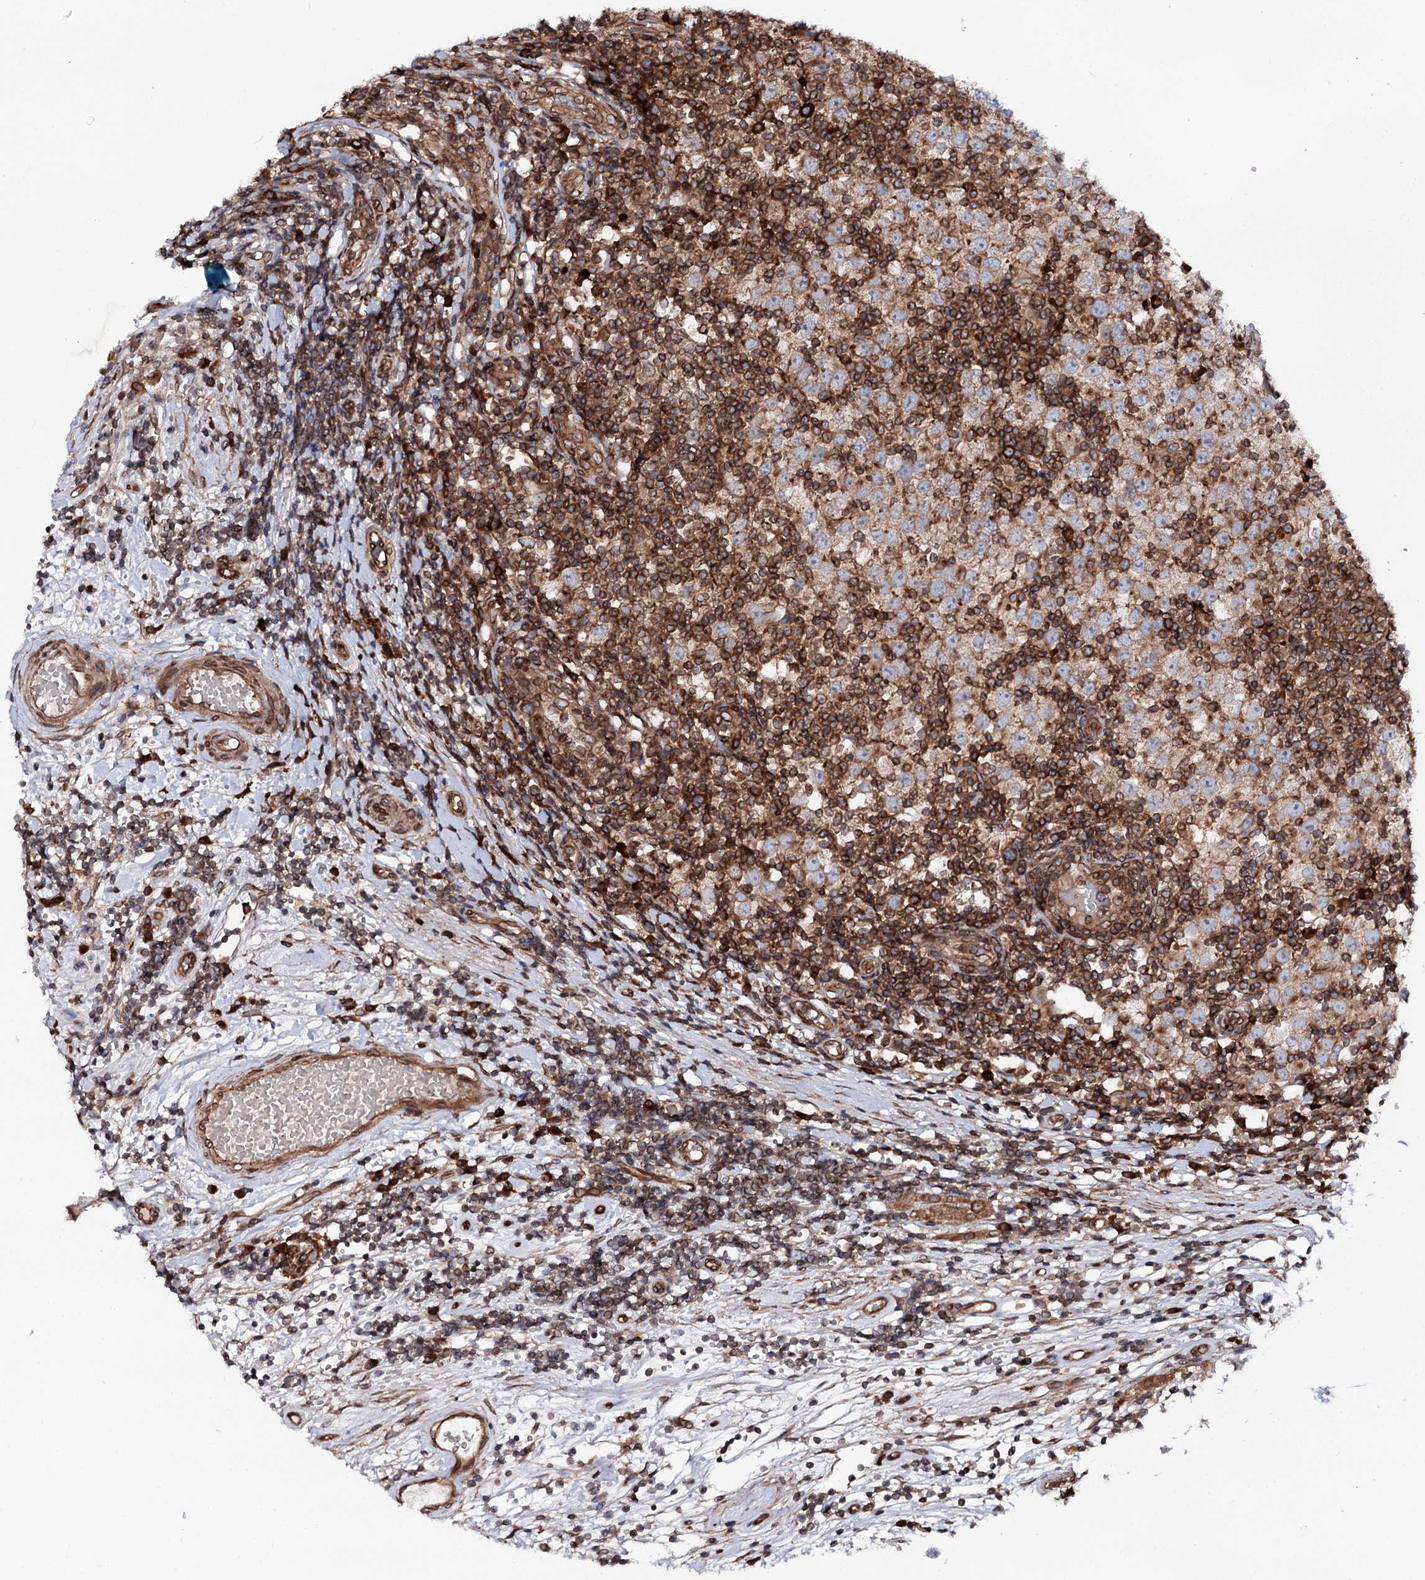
{"staining": {"intensity": "moderate", "quantity": "25%-75%", "location": "cytoplasmic/membranous"}, "tissue": "testis cancer", "cell_type": "Tumor cells", "image_type": "cancer", "snomed": [{"axis": "morphology", "description": "Seminoma, NOS"}, {"axis": "topography", "description": "Testis"}], "caption": "Immunohistochemical staining of testis seminoma exhibits medium levels of moderate cytoplasmic/membranous protein positivity in approximately 25%-75% of tumor cells.", "gene": "FGFR1OP2", "patient": {"sex": "male", "age": 65}}